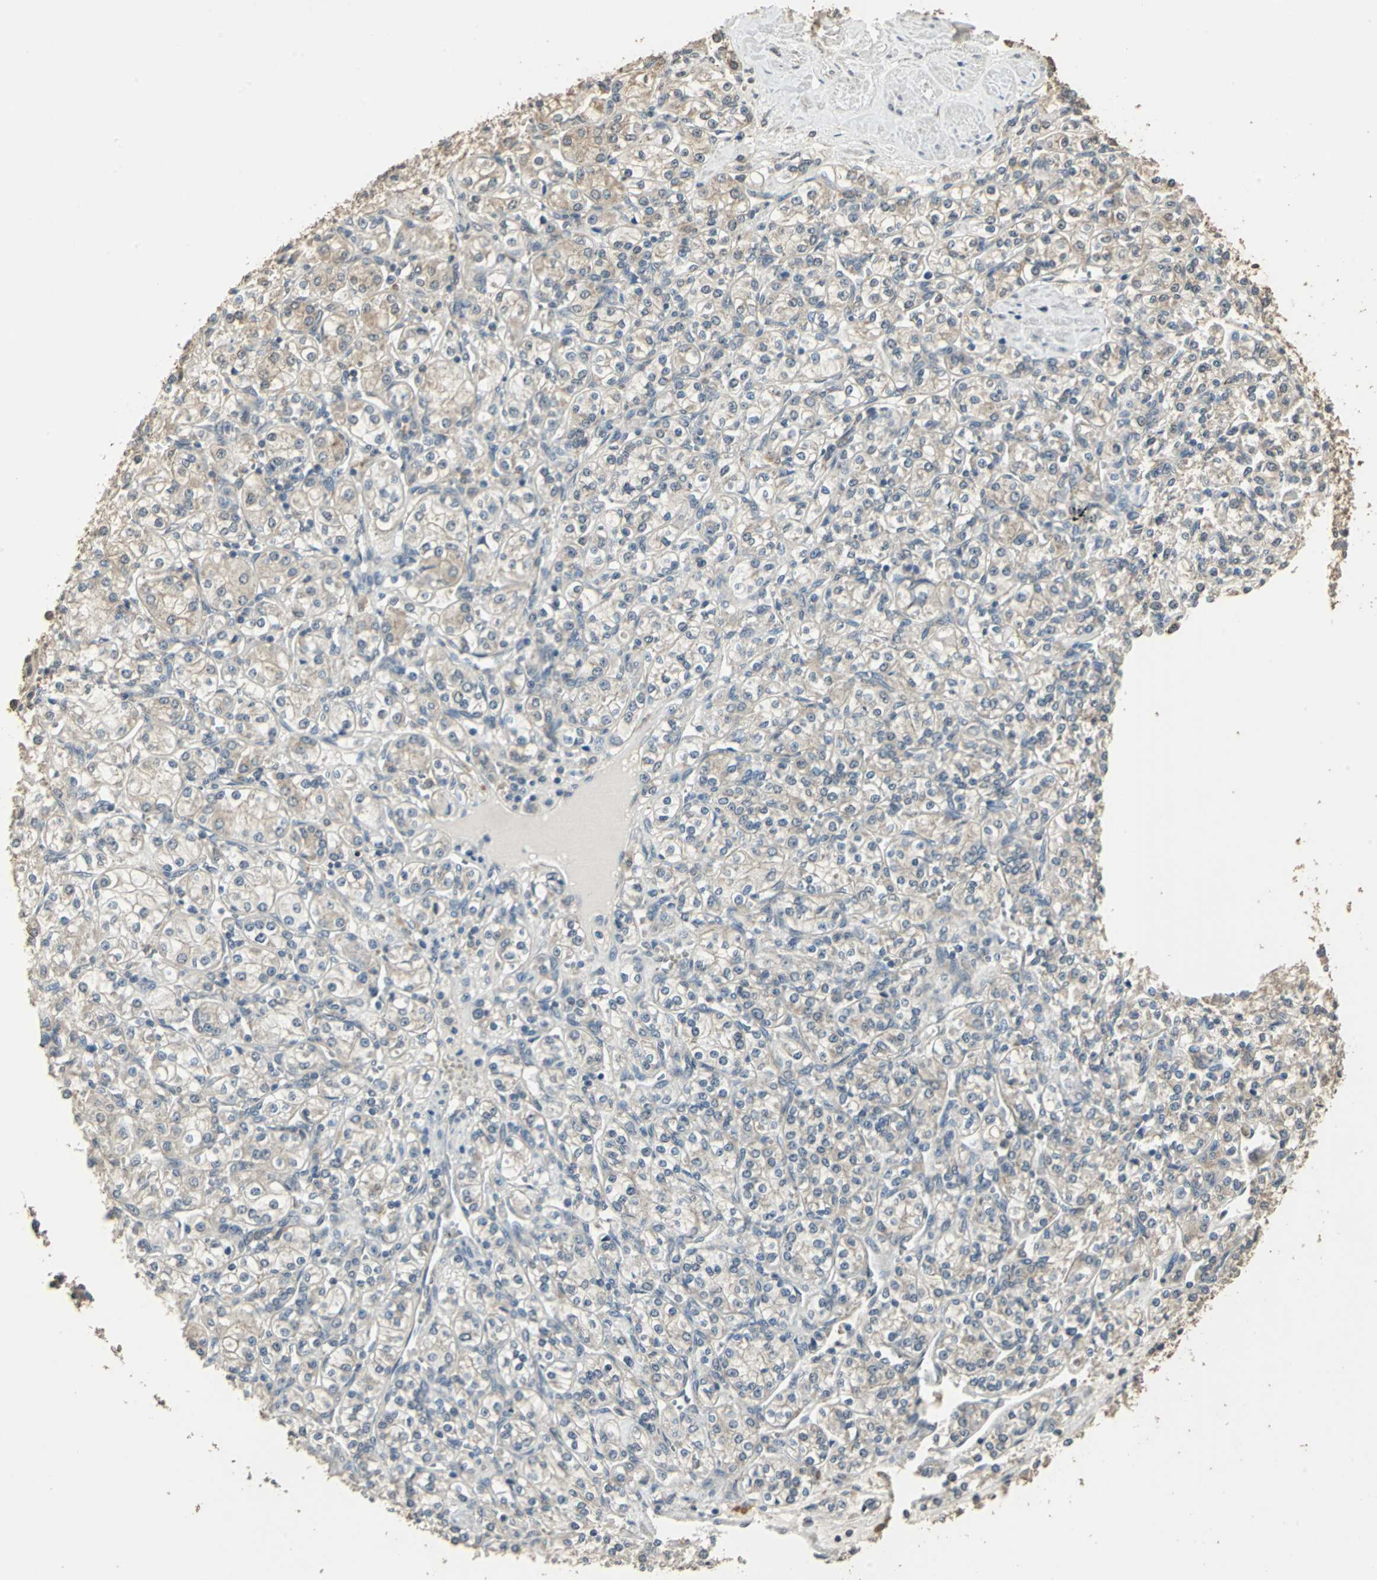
{"staining": {"intensity": "weak", "quantity": "<25%", "location": "cytoplasmic/membranous"}, "tissue": "renal cancer", "cell_type": "Tumor cells", "image_type": "cancer", "snomed": [{"axis": "morphology", "description": "Adenocarcinoma, NOS"}, {"axis": "topography", "description": "Kidney"}], "caption": "High power microscopy histopathology image of an immunohistochemistry (IHC) micrograph of adenocarcinoma (renal), revealing no significant expression in tumor cells. (DAB IHC with hematoxylin counter stain).", "gene": "UCHL5", "patient": {"sex": "male", "age": 77}}